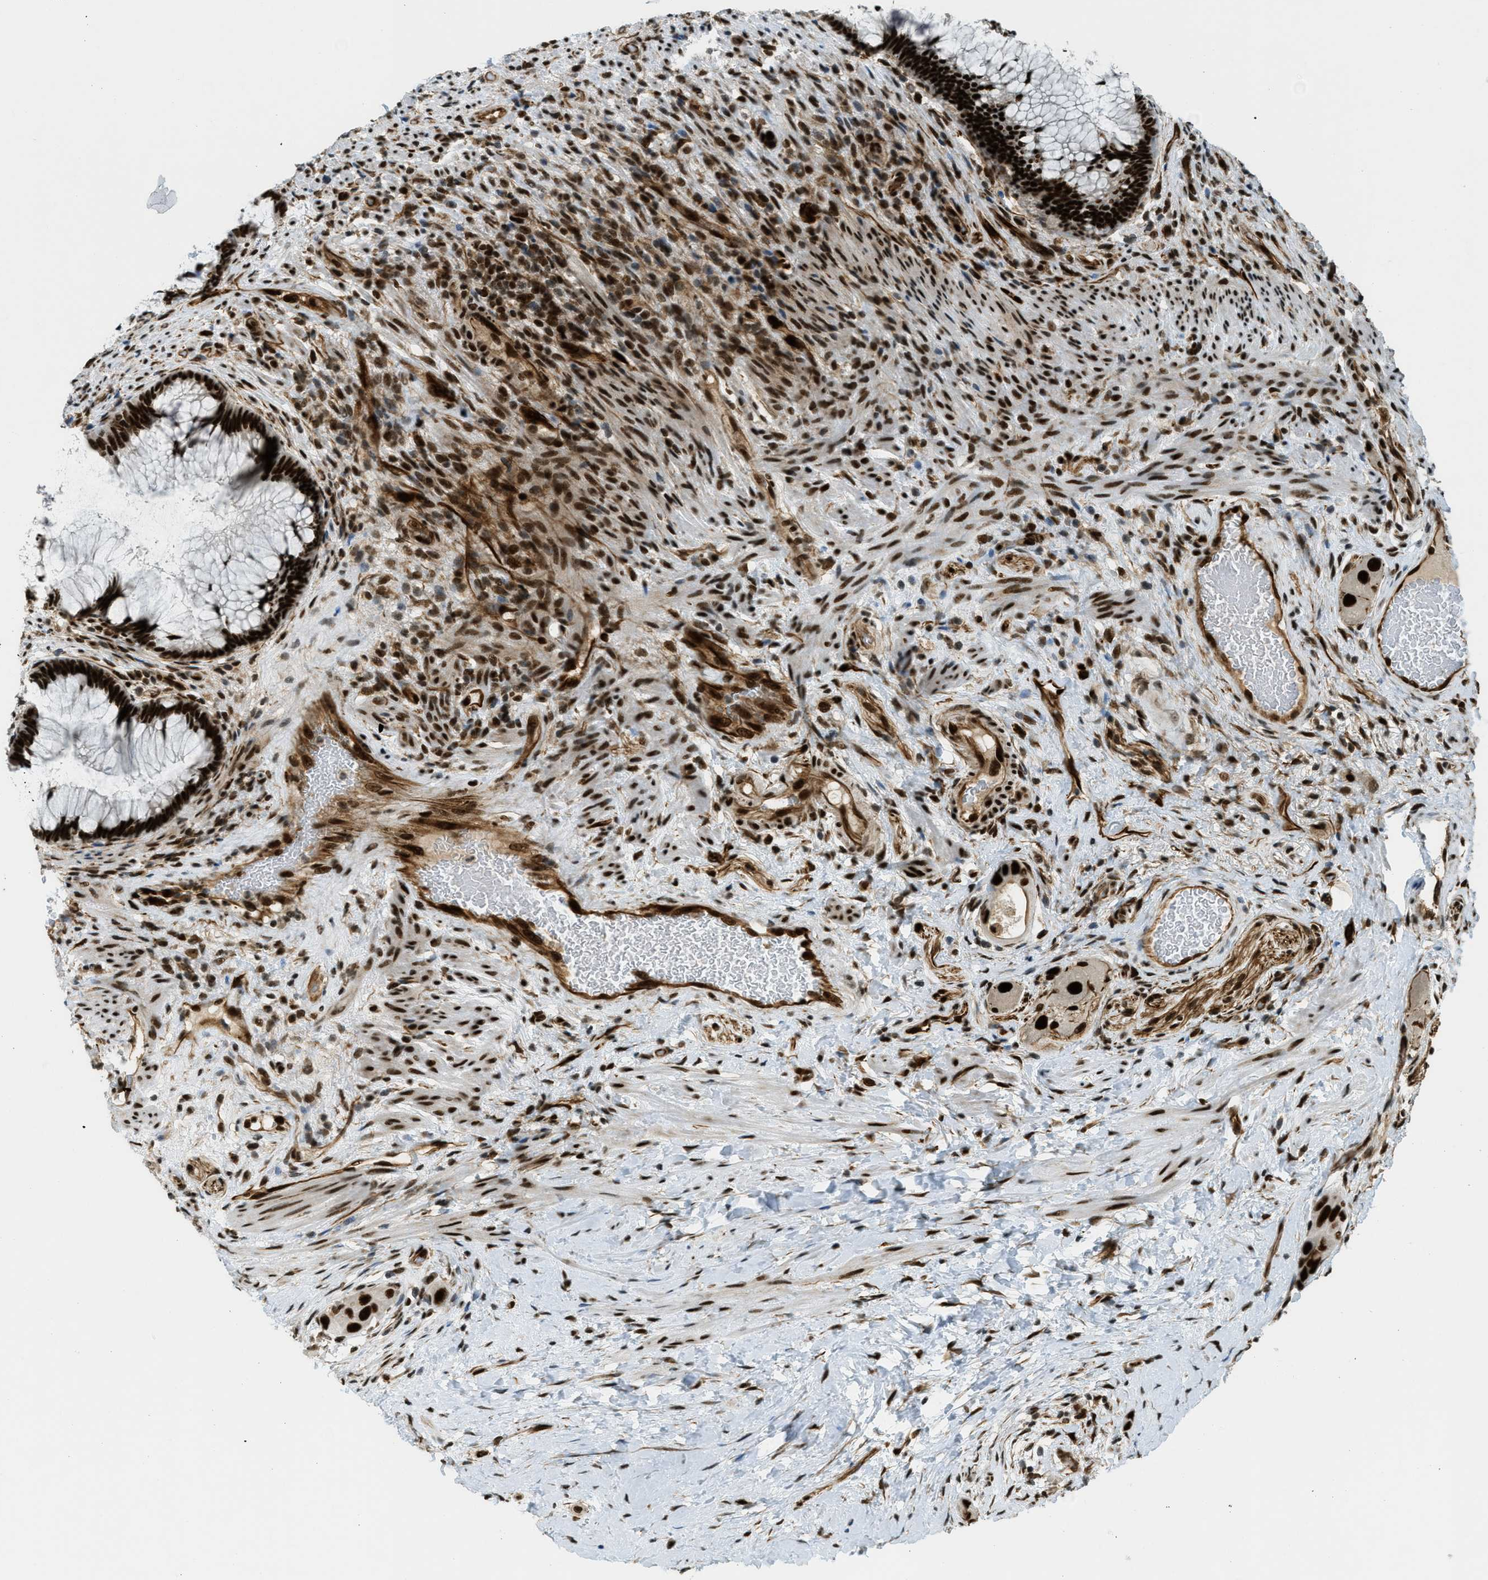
{"staining": {"intensity": "strong", "quantity": ">75%", "location": "nuclear"}, "tissue": "colorectal cancer", "cell_type": "Tumor cells", "image_type": "cancer", "snomed": [{"axis": "morphology", "description": "Adenocarcinoma, NOS"}, {"axis": "topography", "description": "Rectum"}], "caption": "Colorectal adenocarcinoma was stained to show a protein in brown. There is high levels of strong nuclear positivity in about >75% of tumor cells.", "gene": "ZFR", "patient": {"sex": "male", "age": 51}}